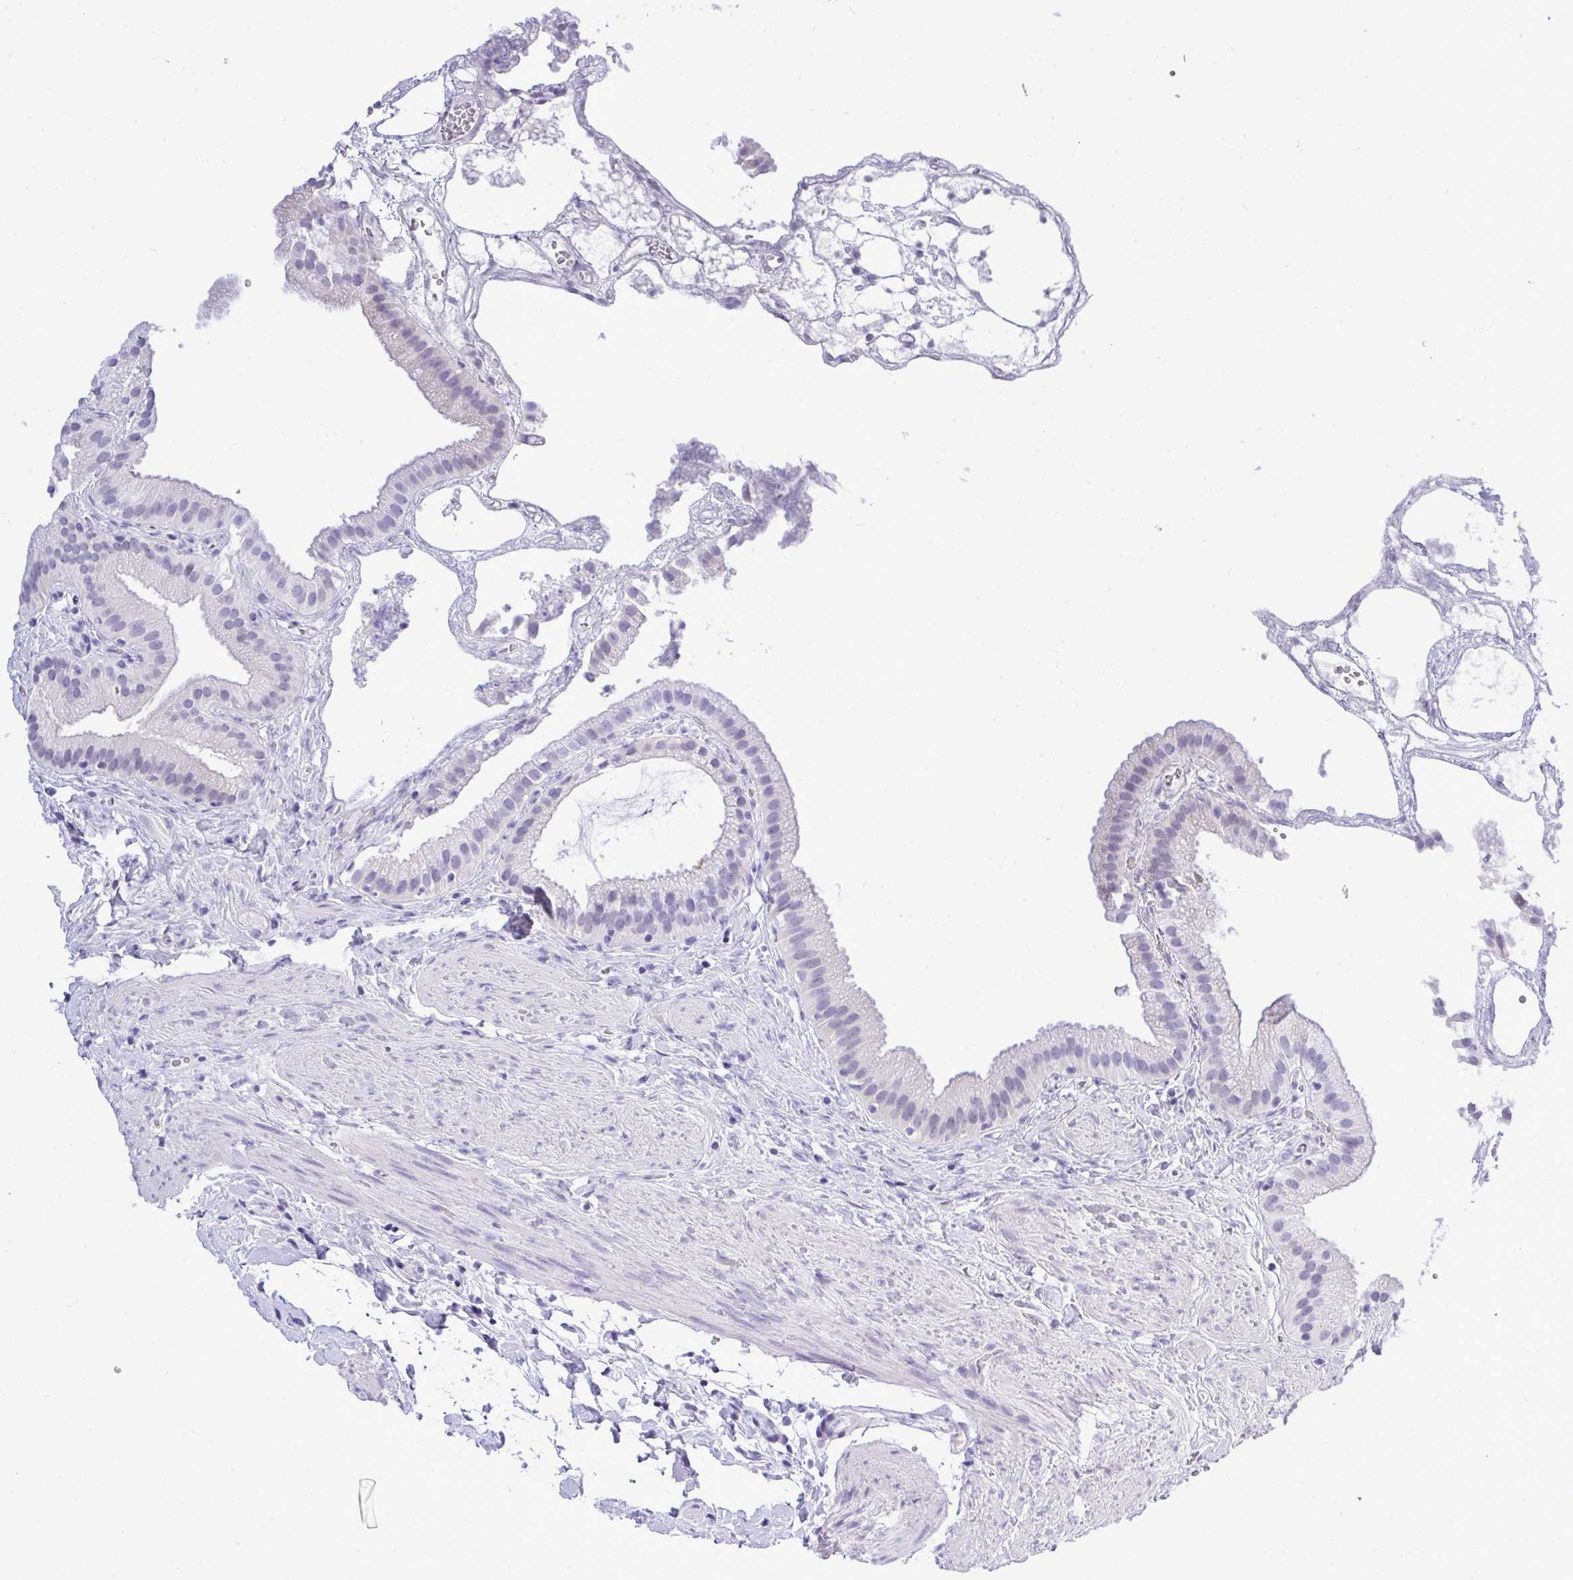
{"staining": {"intensity": "negative", "quantity": "none", "location": "none"}, "tissue": "gallbladder", "cell_type": "Glandular cells", "image_type": "normal", "snomed": [{"axis": "morphology", "description": "Normal tissue, NOS"}, {"axis": "topography", "description": "Gallbladder"}], "caption": "There is no significant staining in glandular cells of gallbladder. (DAB (3,3'-diaminobenzidine) IHC, high magnification).", "gene": "THOP1", "patient": {"sex": "female", "age": 63}}